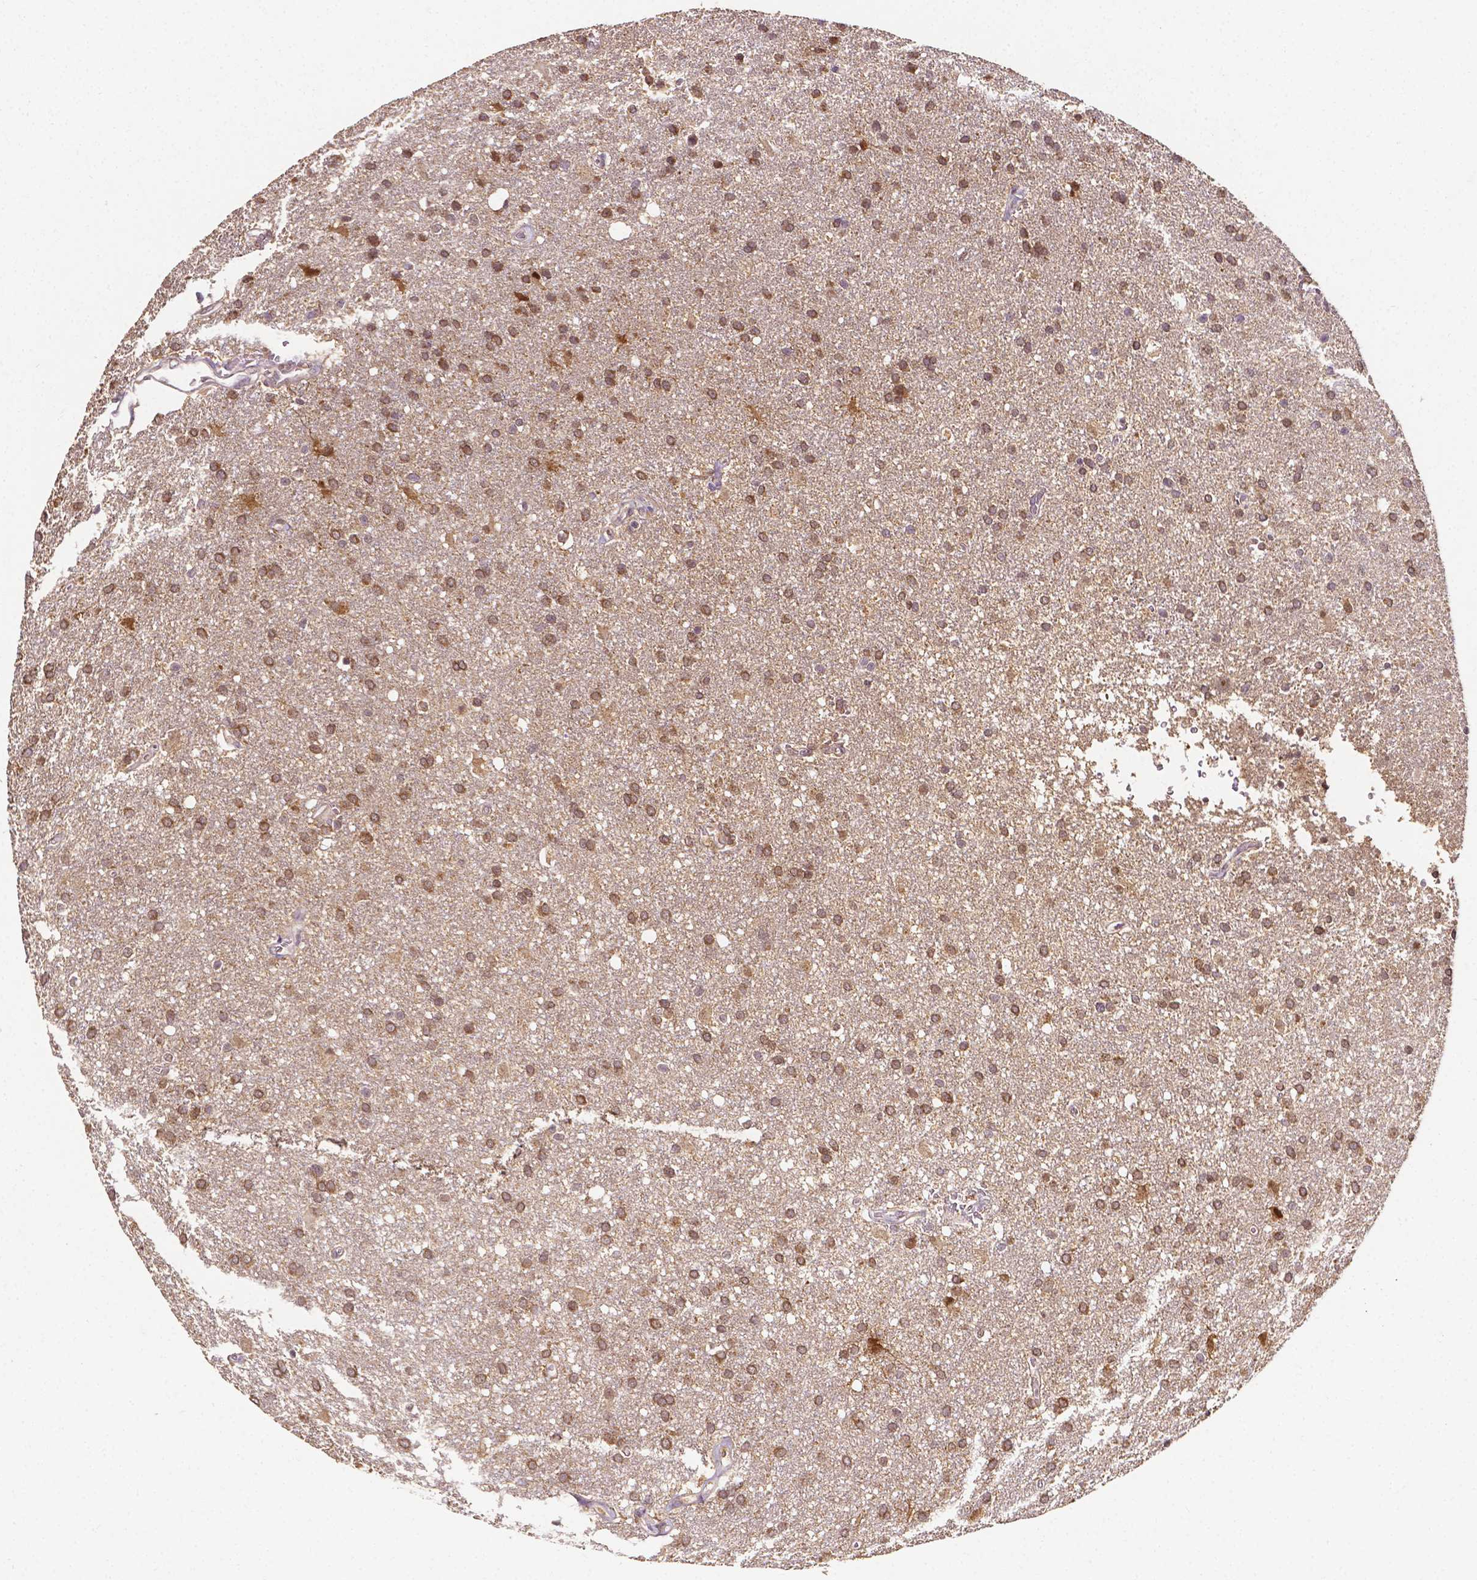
{"staining": {"intensity": "moderate", "quantity": ">75%", "location": "cytoplasmic/membranous,nuclear"}, "tissue": "glioma", "cell_type": "Tumor cells", "image_type": "cancer", "snomed": [{"axis": "morphology", "description": "Glioma, malignant, Low grade"}, {"axis": "topography", "description": "Brain"}], "caption": "About >75% of tumor cells in glioma reveal moderate cytoplasmic/membranous and nuclear protein staining as visualized by brown immunohistochemical staining.", "gene": "PSAT1", "patient": {"sex": "male", "age": 66}}